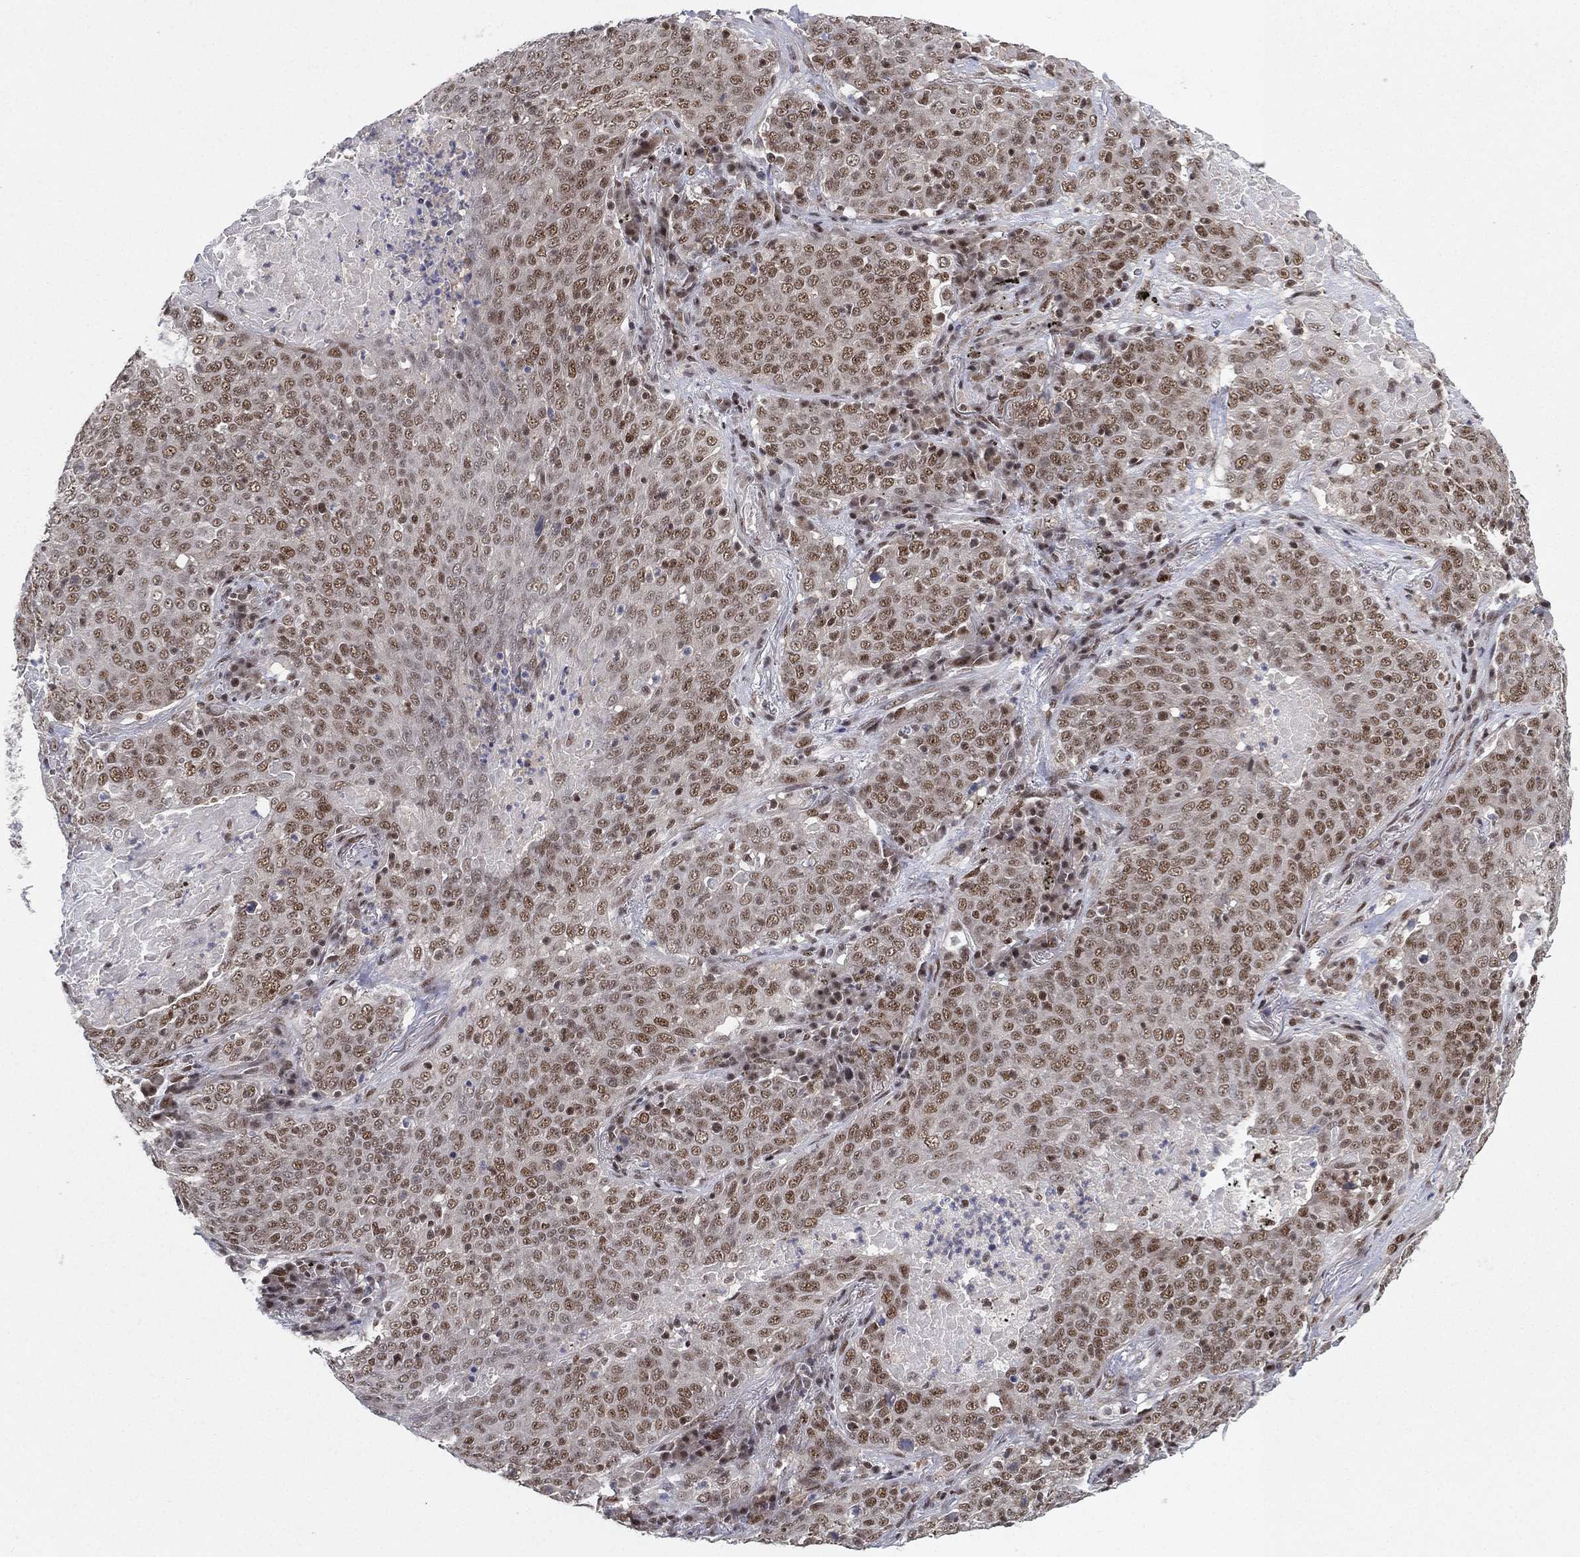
{"staining": {"intensity": "moderate", "quantity": "25%-75%", "location": "nuclear"}, "tissue": "lung cancer", "cell_type": "Tumor cells", "image_type": "cancer", "snomed": [{"axis": "morphology", "description": "Squamous cell carcinoma, NOS"}, {"axis": "topography", "description": "Lung"}], "caption": "Protein staining displays moderate nuclear staining in approximately 25%-75% of tumor cells in lung cancer.", "gene": "DGCR8", "patient": {"sex": "male", "age": 82}}